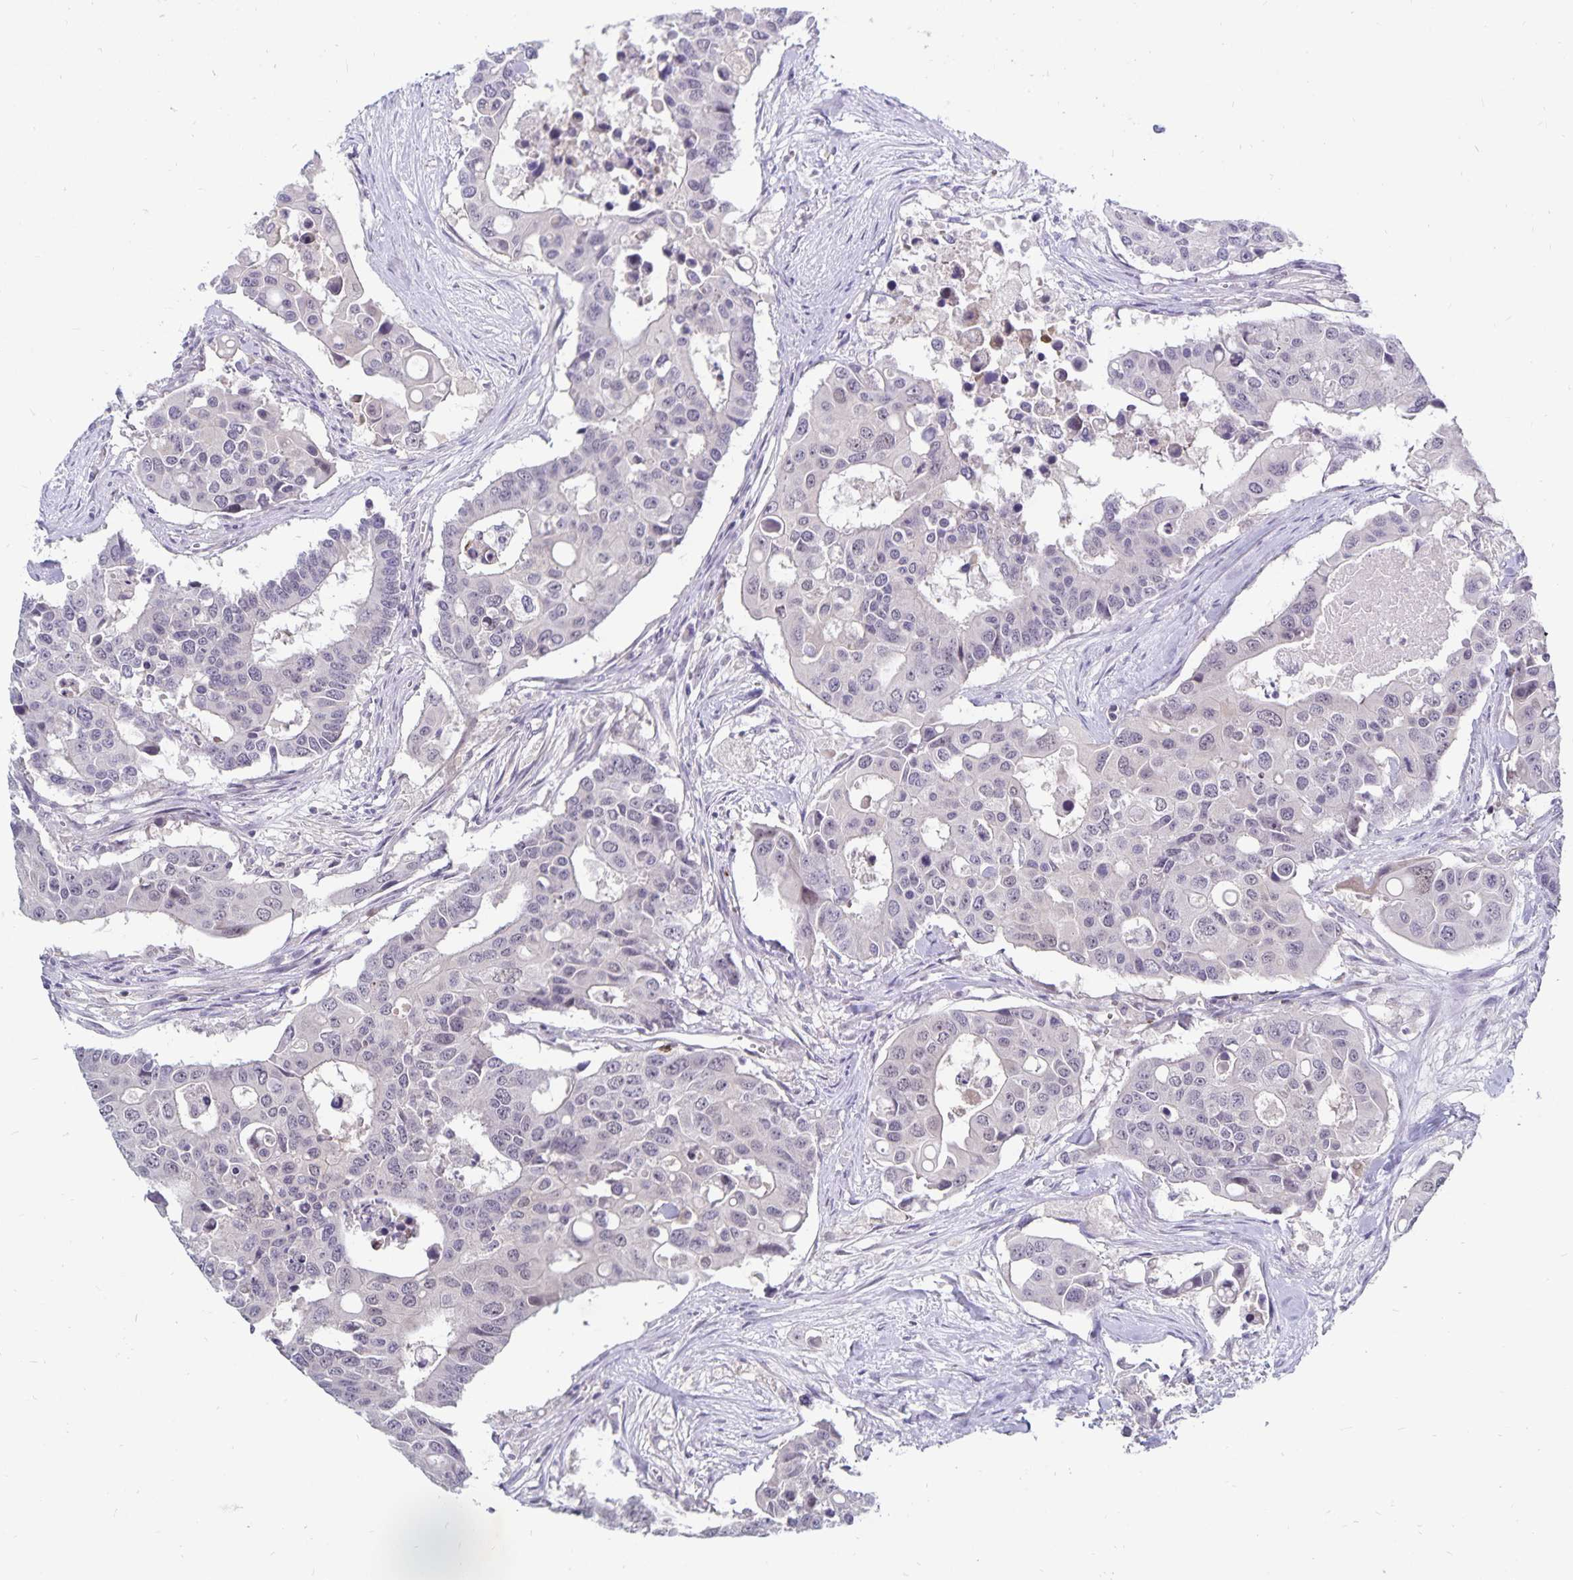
{"staining": {"intensity": "negative", "quantity": "none", "location": "none"}, "tissue": "colorectal cancer", "cell_type": "Tumor cells", "image_type": "cancer", "snomed": [{"axis": "morphology", "description": "Adenocarcinoma, NOS"}, {"axis": "topography", "description": "Colon"}], "caption": "Tumor cells show no significant protein expression in colorectal cancer (adenocarcinoma).", "gene": "CDKN2B", "patient": {"sex": "male", "age": 77}}